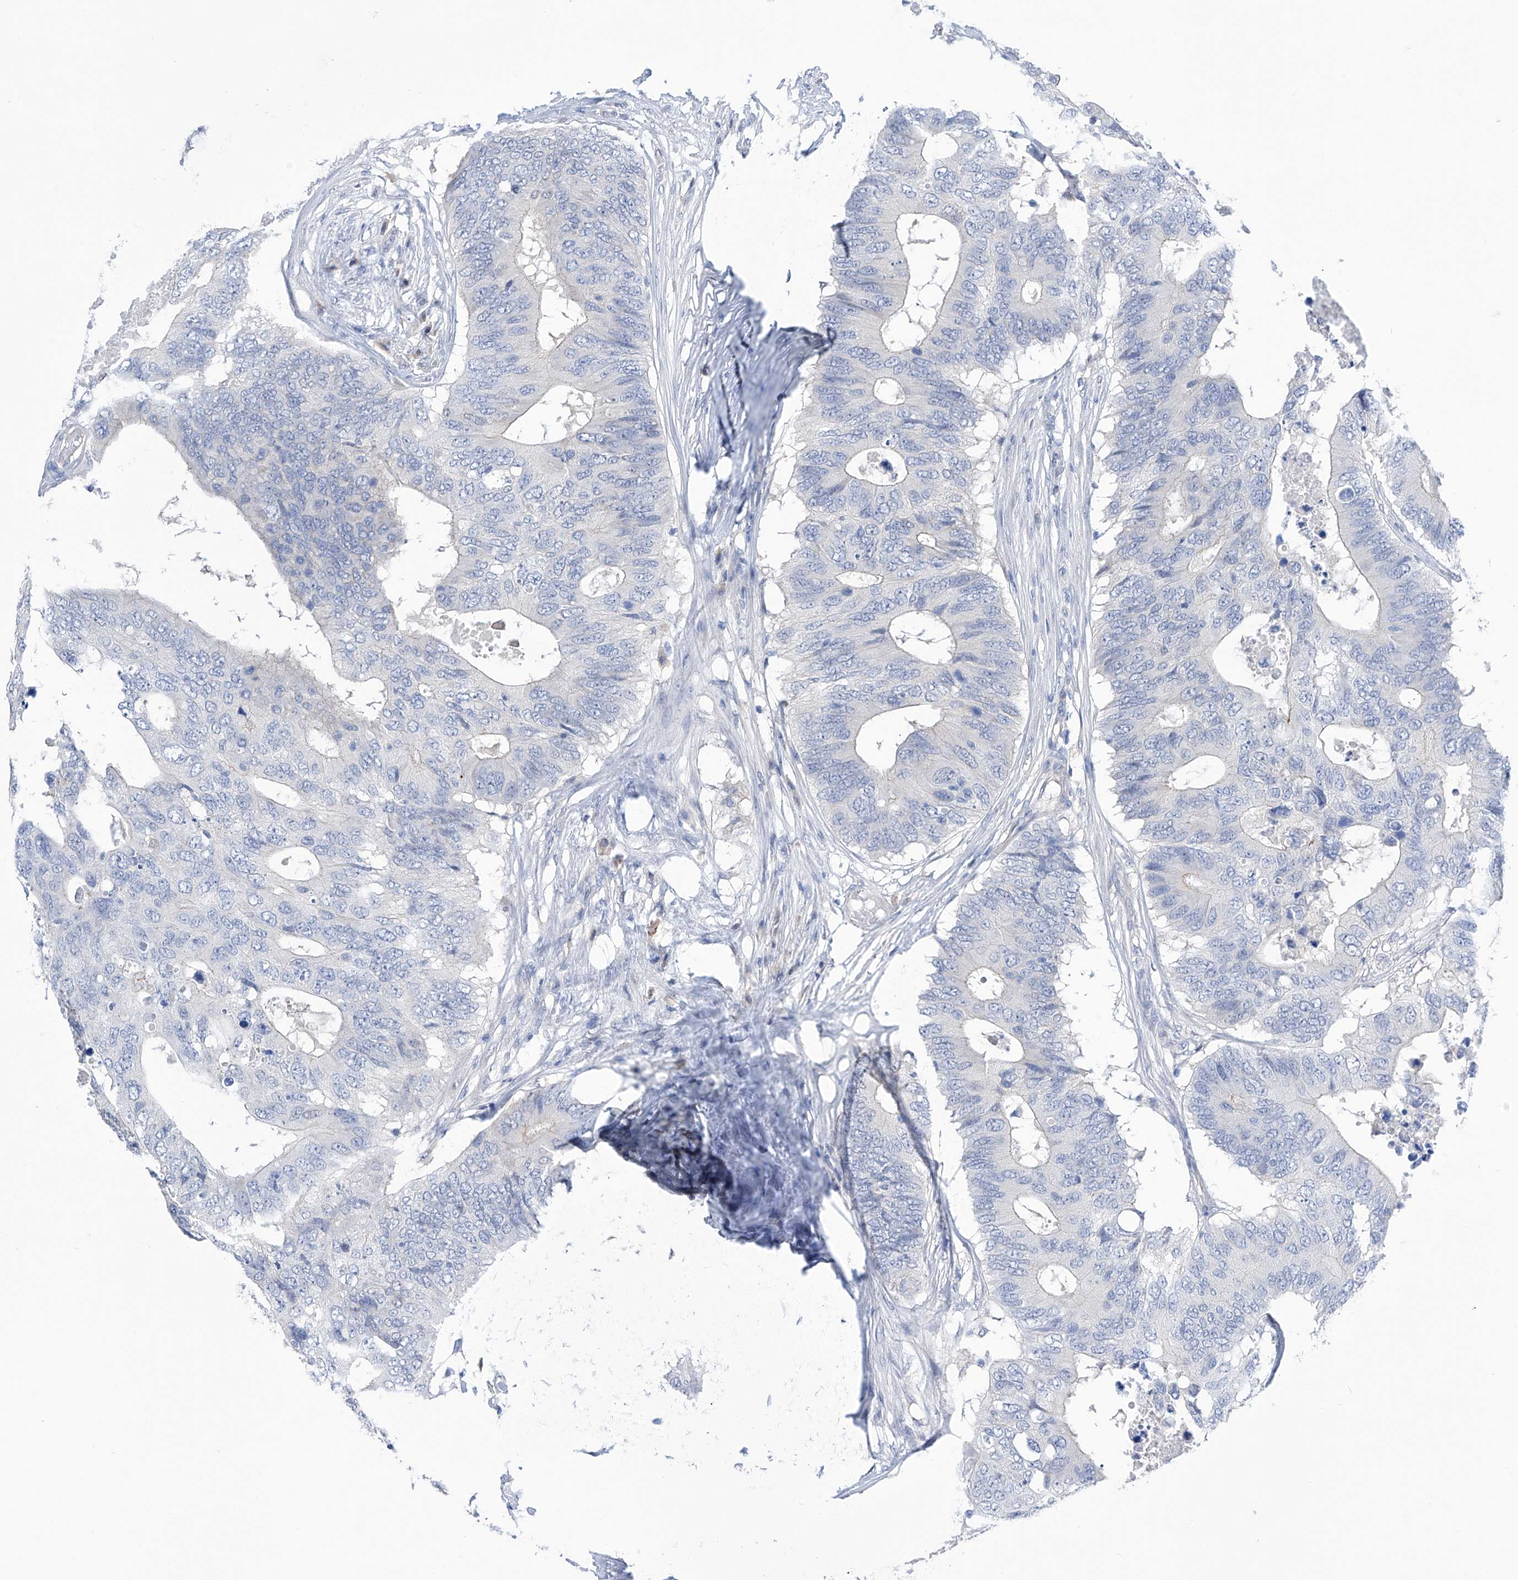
{"staining": {"intensity": "negative", "quantity": "none", "location": "none"}, "tissue": "colorectal cancer", "cell_type": "Tumor cells", "image_type": "cancer", "snomed": [{"axis": "morphology", "description": "Adenocarcinoma, NOS"}, {"axis": "topography", "description": "Colon"}], "caption": "Tumor cells show no significant positivity in colorectal cancer (adenocarcinoma).", "gene": "PGM3", "patient": {"sex": "male", "age": 71}}